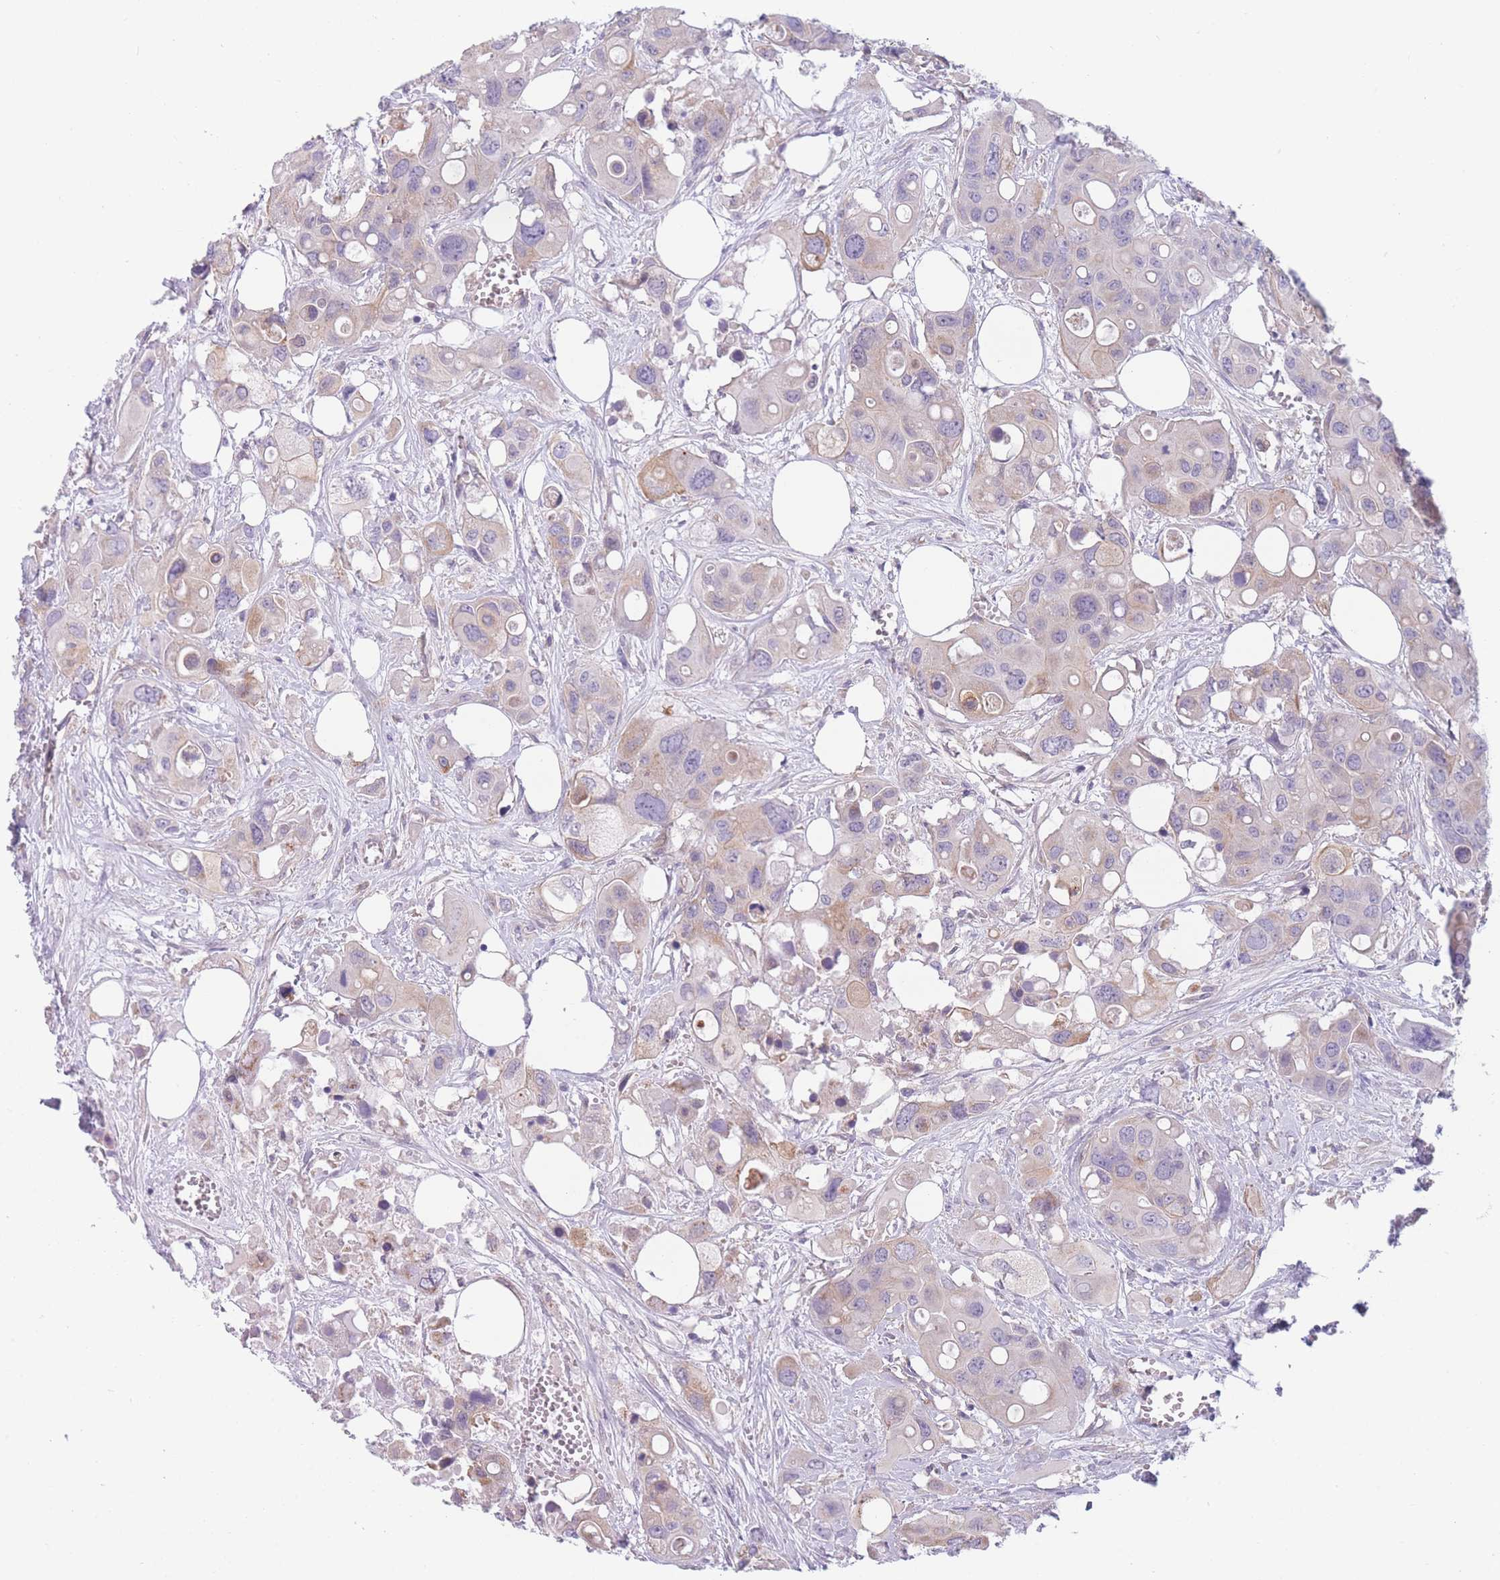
{"staining": {"intensity": "moderate", "quantity": "<25%", "location": "cytoplasmic/membranous"}, "tissue": "colorectal cancer", "cell_type": "Tumor cells", "image_type": "cancer", "snomed": [{"axis": "morphology", "description": "Adenocarcinoma, NOS"}, {"axis": "topography", "description": "Colon"}], "caption": "About <25% of tumor cells in human colorectal adenocarcinoma show moderate cytoplasmic/membranous protein staining as visualized by brown immunohistochemical staining.", "gene": "SERPINB3", "patient": {"sex": "male", "age": 77}}